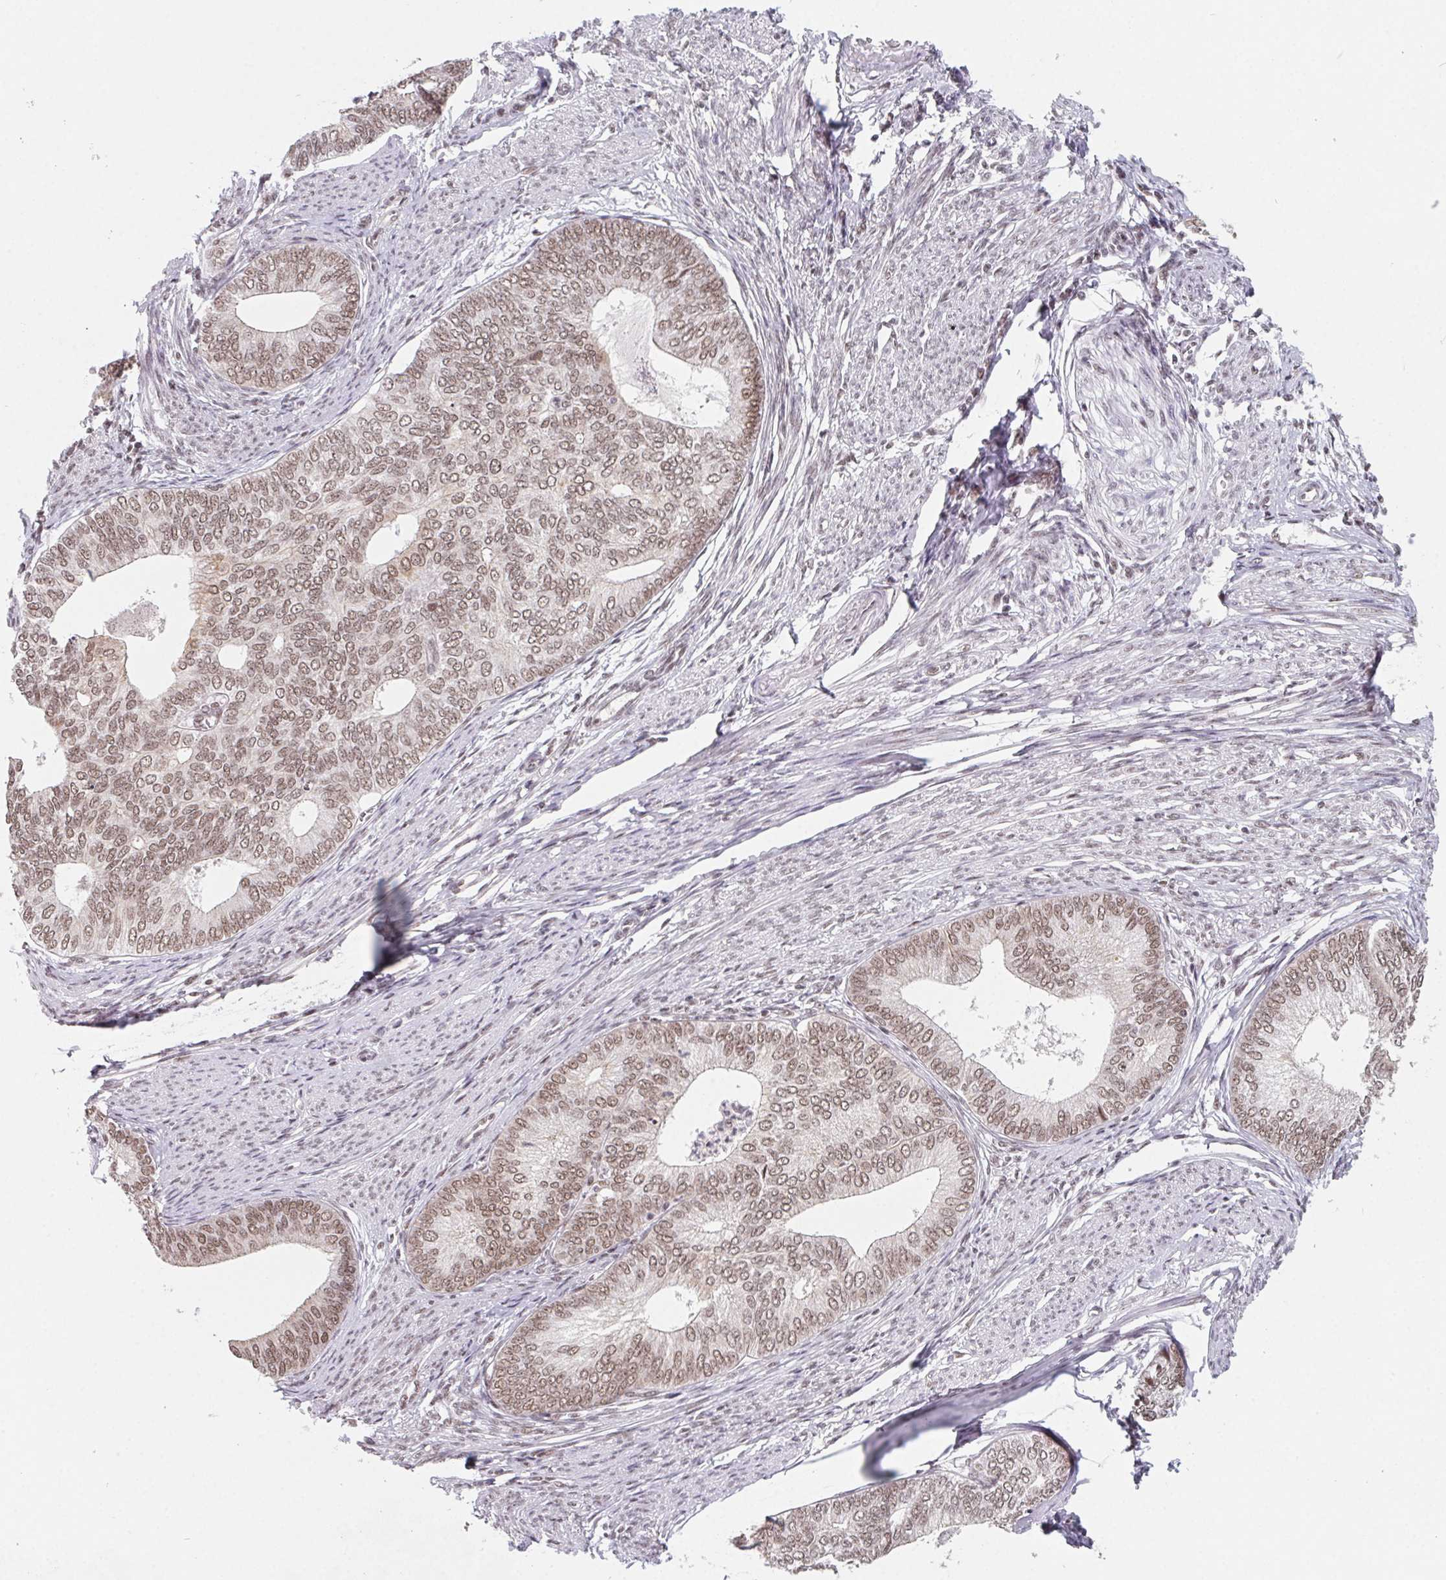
{"staining": {"intensity": "moderate", "quantity": ">75%", "location": "nuclear"}, "tissue": "endometrial cancer", "cell_type": "Tumor cells", "image_type": "cancer", "snomed": [{"axis": "morphology", "description": "Adenocarcinoma, NOS"}, {"axis": "topography", "description": "Endometrium"}], "caption": "IHC of endometrial adenocarcinoma exhibits medium levels of moderate nuclear staining in approximately >75% of tumor cells.", "gene": "TCERG1", "patient": {"sex": "female", "age": 75}}